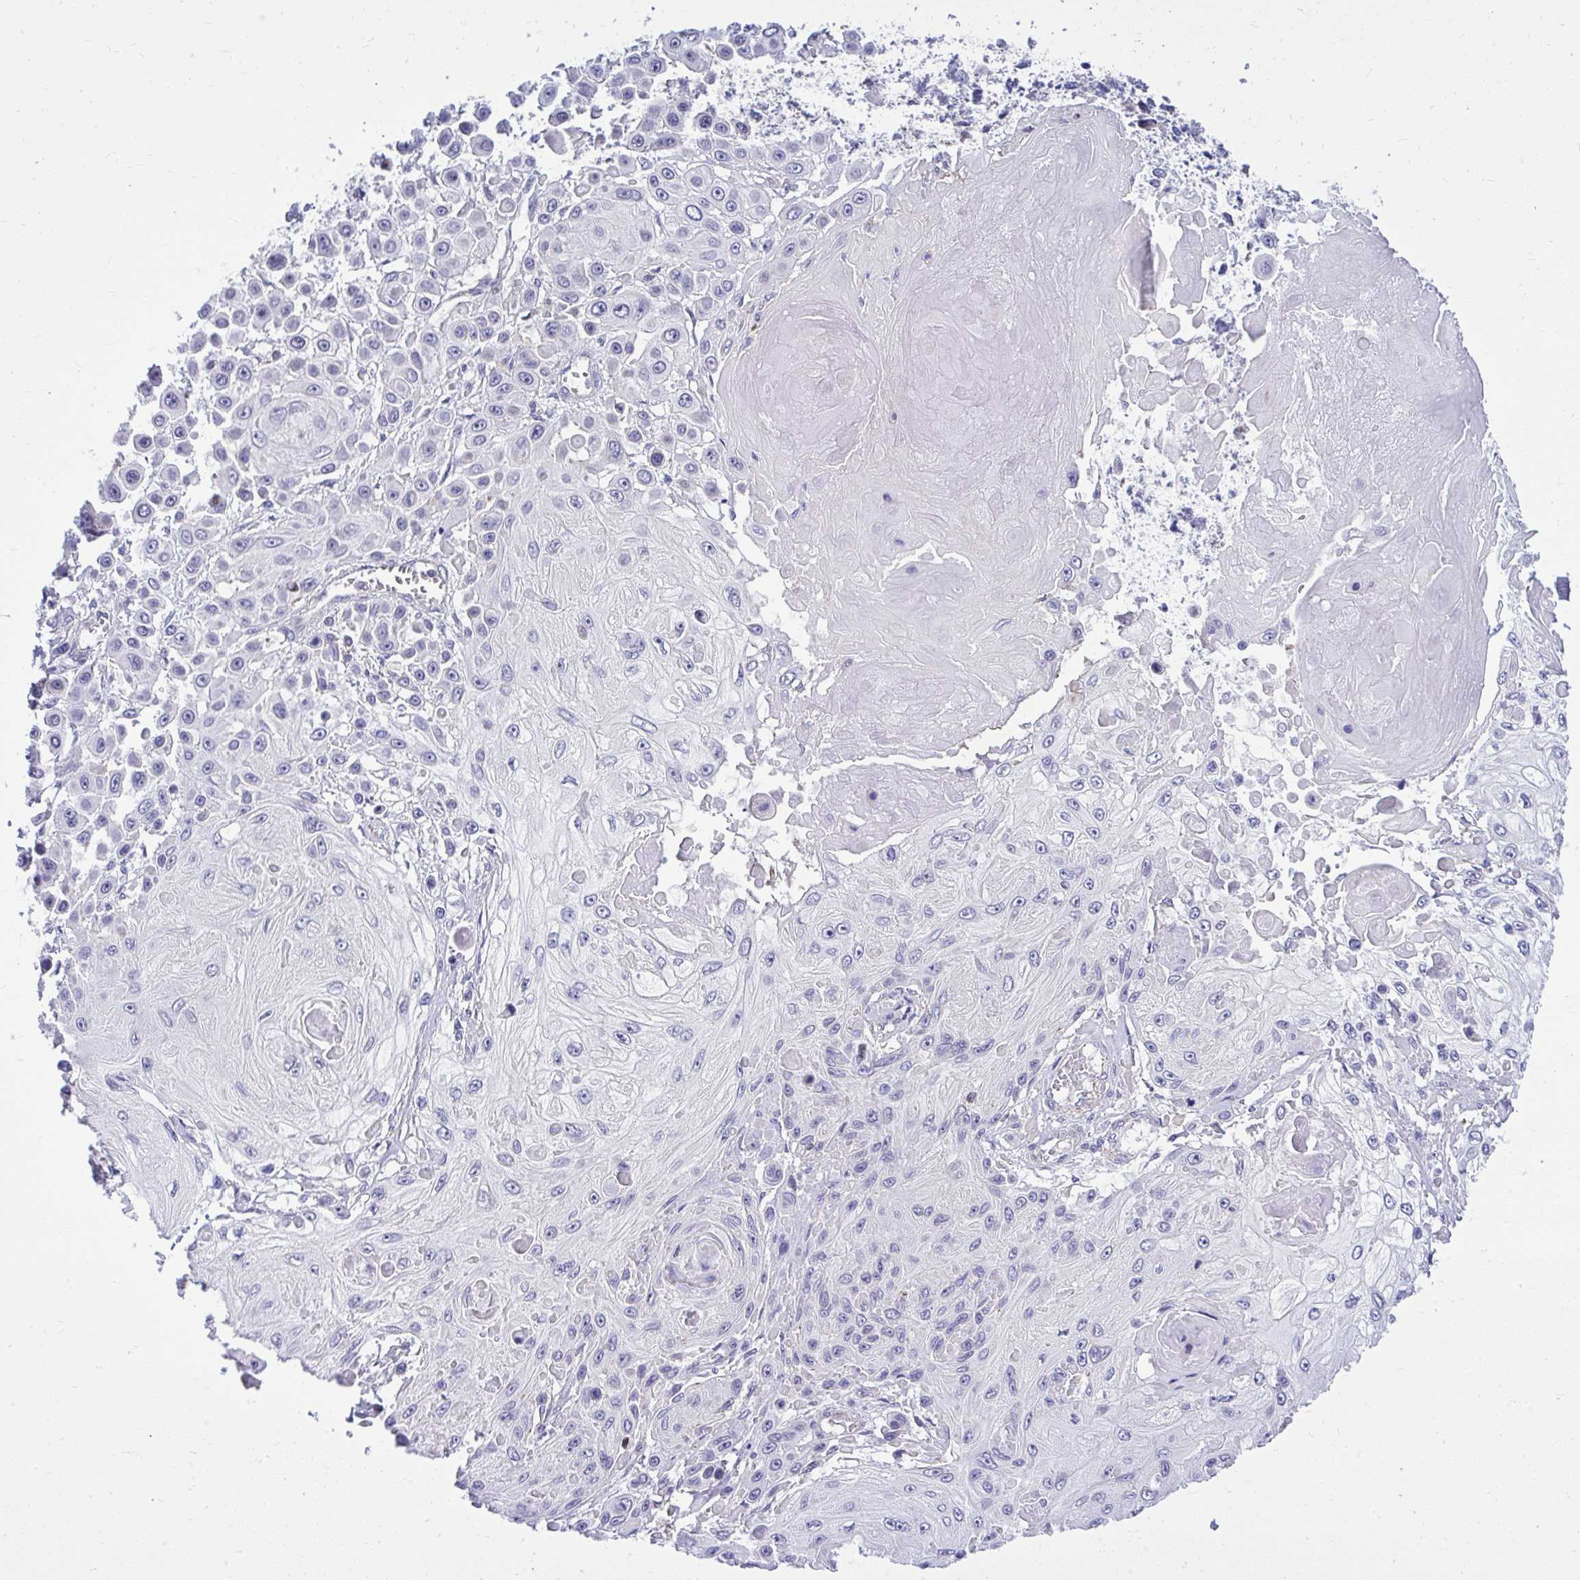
{"staining": {"intensity": "negative", "quantity": "none", "location": "none"}, "tissue": "skin cancer", "cell_type": "Tumor cells", "image_type": "cancer", "snomed": [{"axis": "morphology", "description": "Squamous cell carcinoma, NOS"}, {"axis": "topography", "description": "Skin"}], "caption": "Immunohistochemistry (IHC) of human squamous cell carcinoma (skin) displays no positivity in tumor cells.", "gene": "GRK4", "patient": {"sex": "male", "age": 67}}